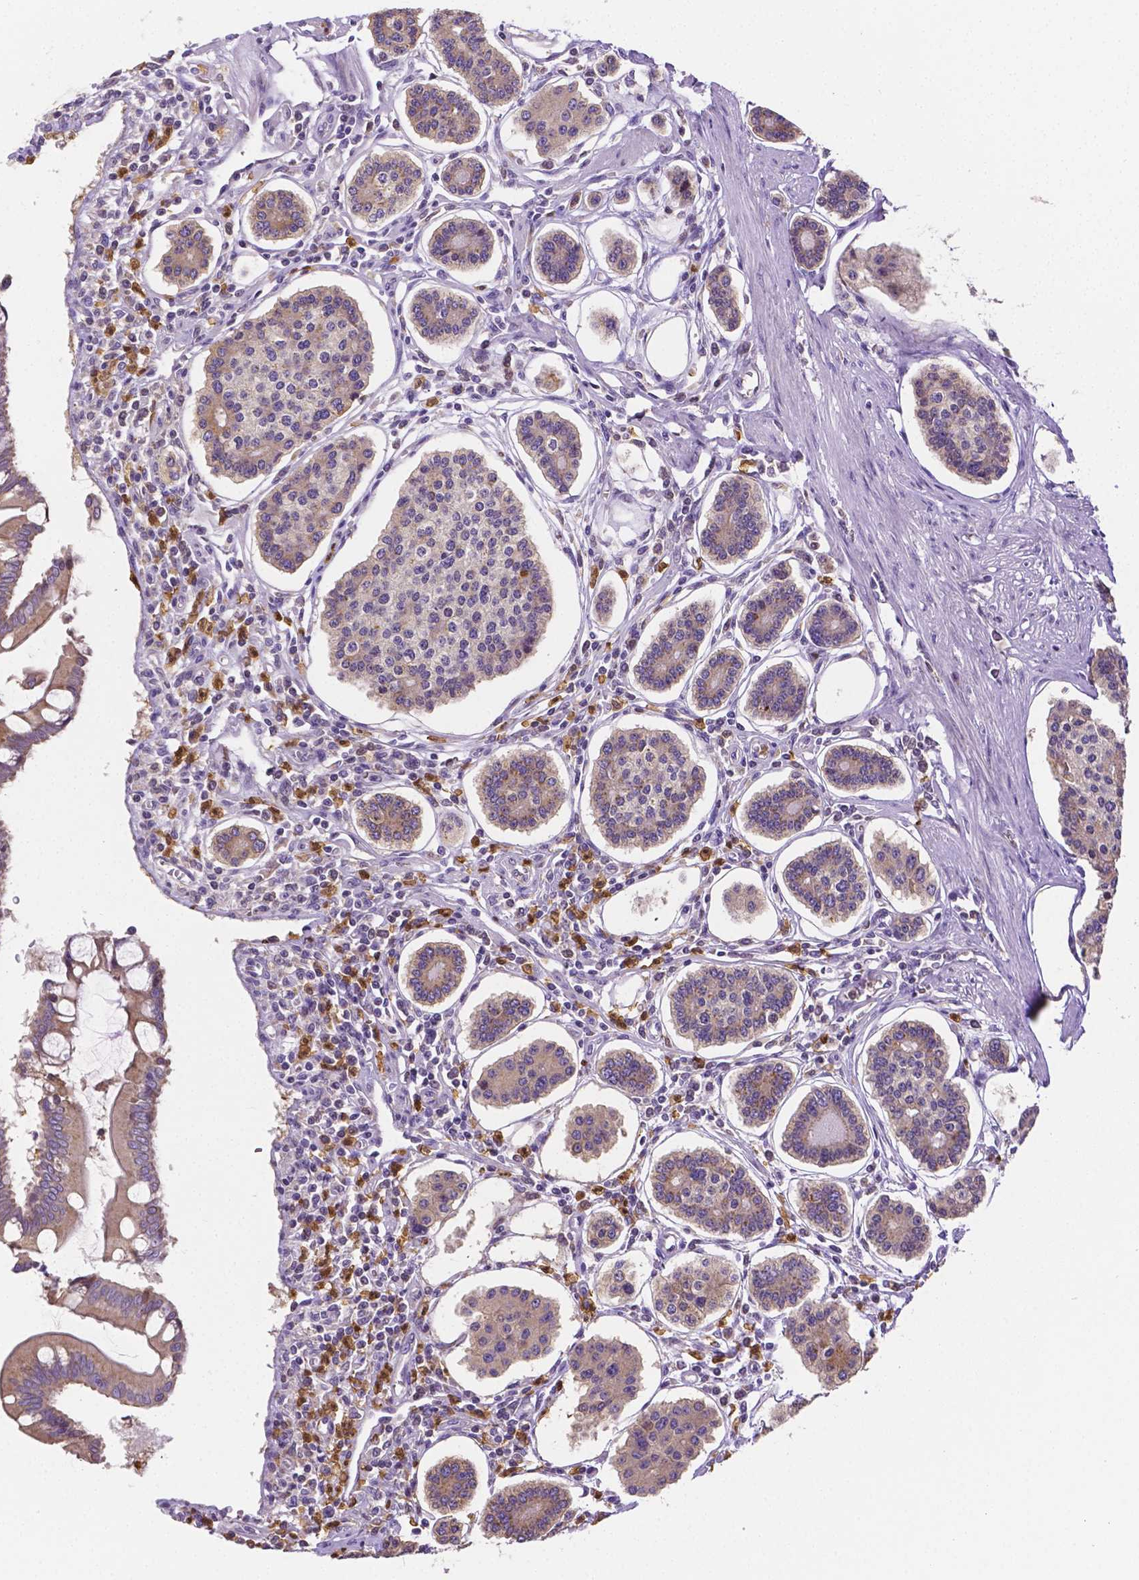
{"staining": {"intensity": "negative", "quantity": "none", "location": "none"}, "tissue": "carcinoid", "cell_type": "Tumor cells", "image_type": "cancer", "snomed": [{"axis": "morphology", "description": "Carcinoid, malignant, NOS"}, {"axis": "topography", "description": "Small intestine"}], "caption": "Malignant carcinoid stained for a protein using immunohistochemistry displays no positivity tumor cells.", "gene": "ZNRD2", "patient": {"sex": "female", "age": 65}}